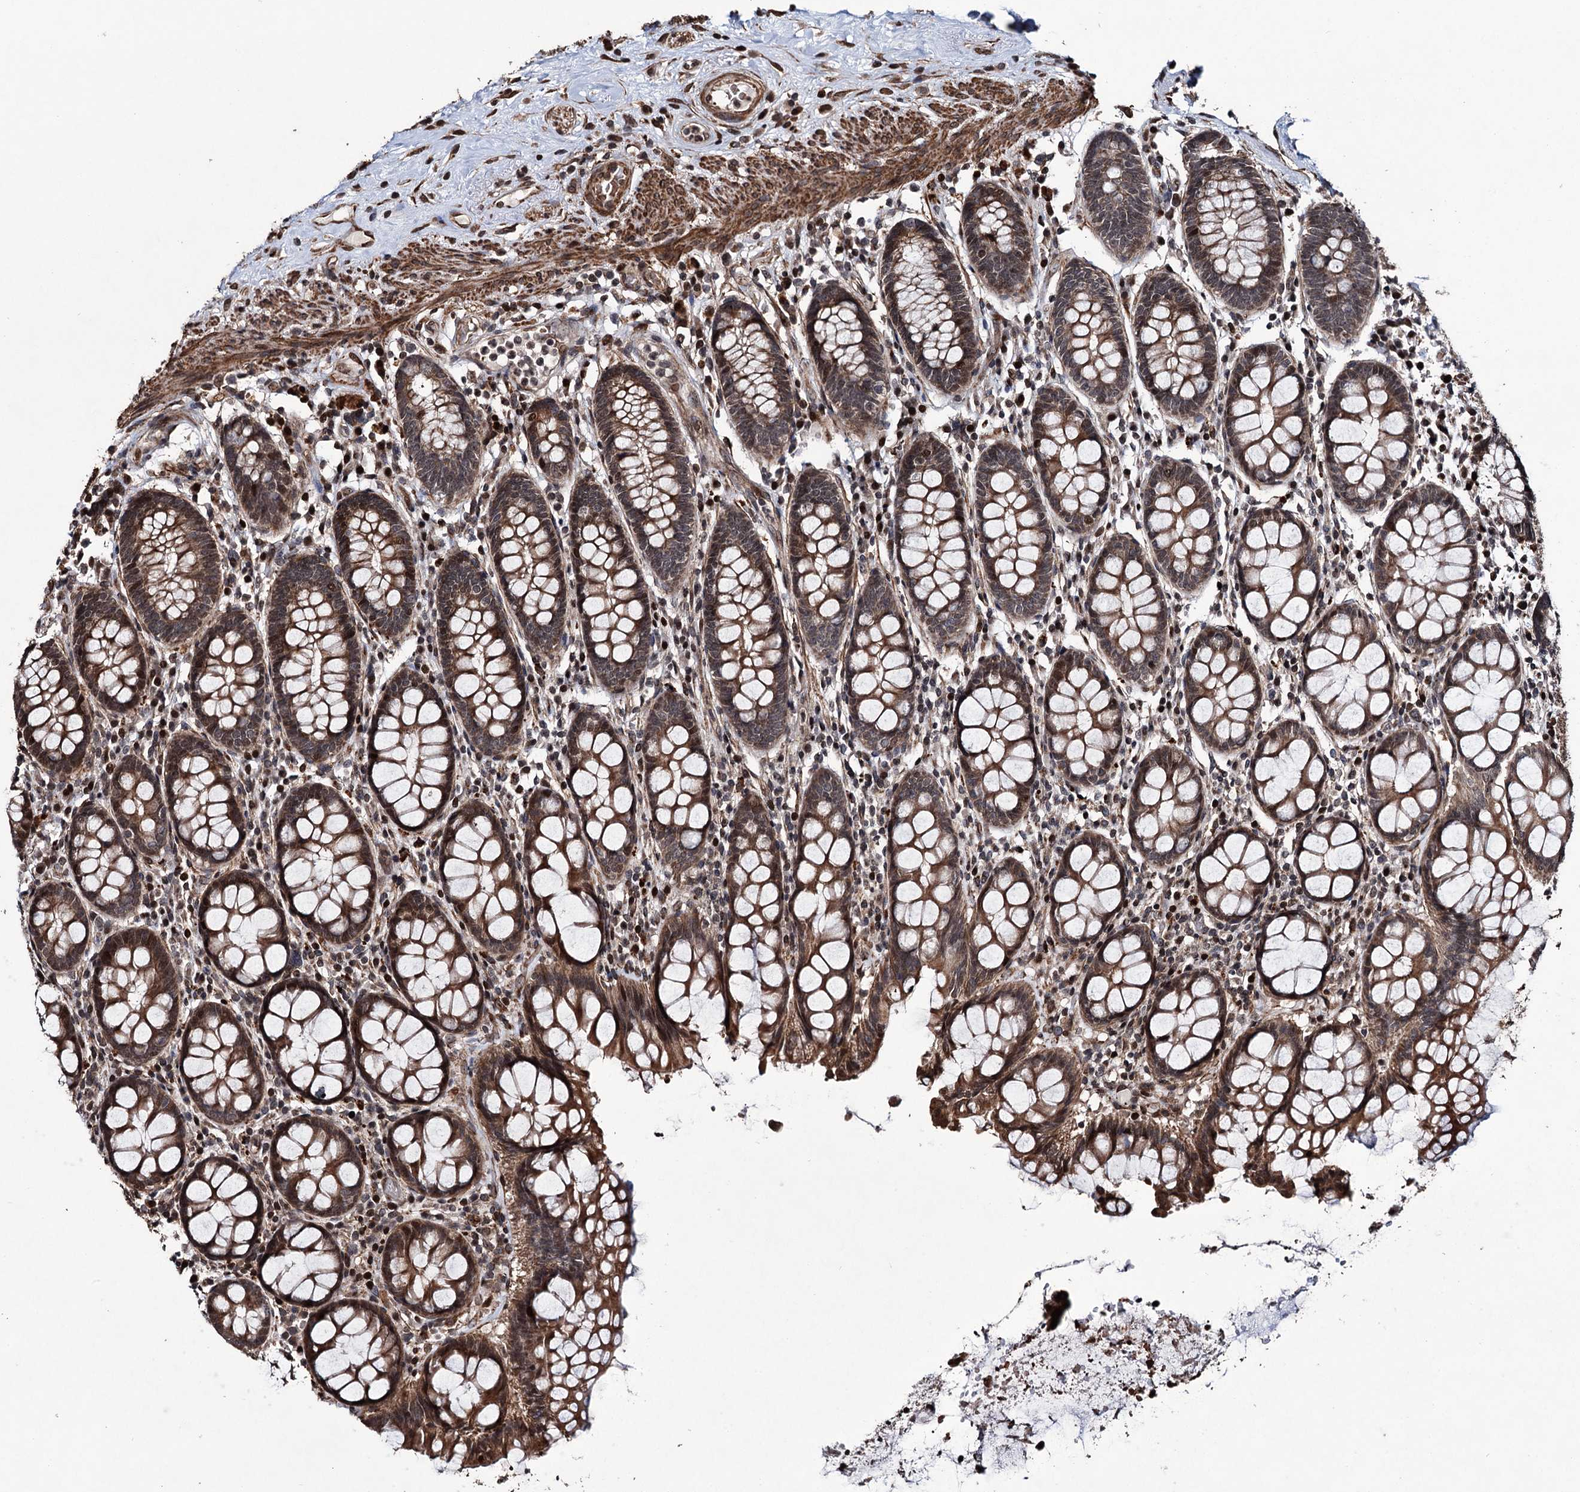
{"staining": {"intensity": "strong", "quantity": ">75%", "location": "cytoplasmic/membranous,nuclear"}, "tissue": "colon", "cell_type": "Endothelial cells", "image_type": "normal", "snomed": [{"axis": "morphology", "description": "Normal tissue, NOS"}, {"axis": "topography", "description": "Colon"}], "caption": "This image reveals IHC staining of normal colon, with high strong cytoplasmic/membranous,nuclear positivity in approximately >75% of endothelial cells.", "gene": "EYA4", "patient": {"sex": "female", "age": 79}}